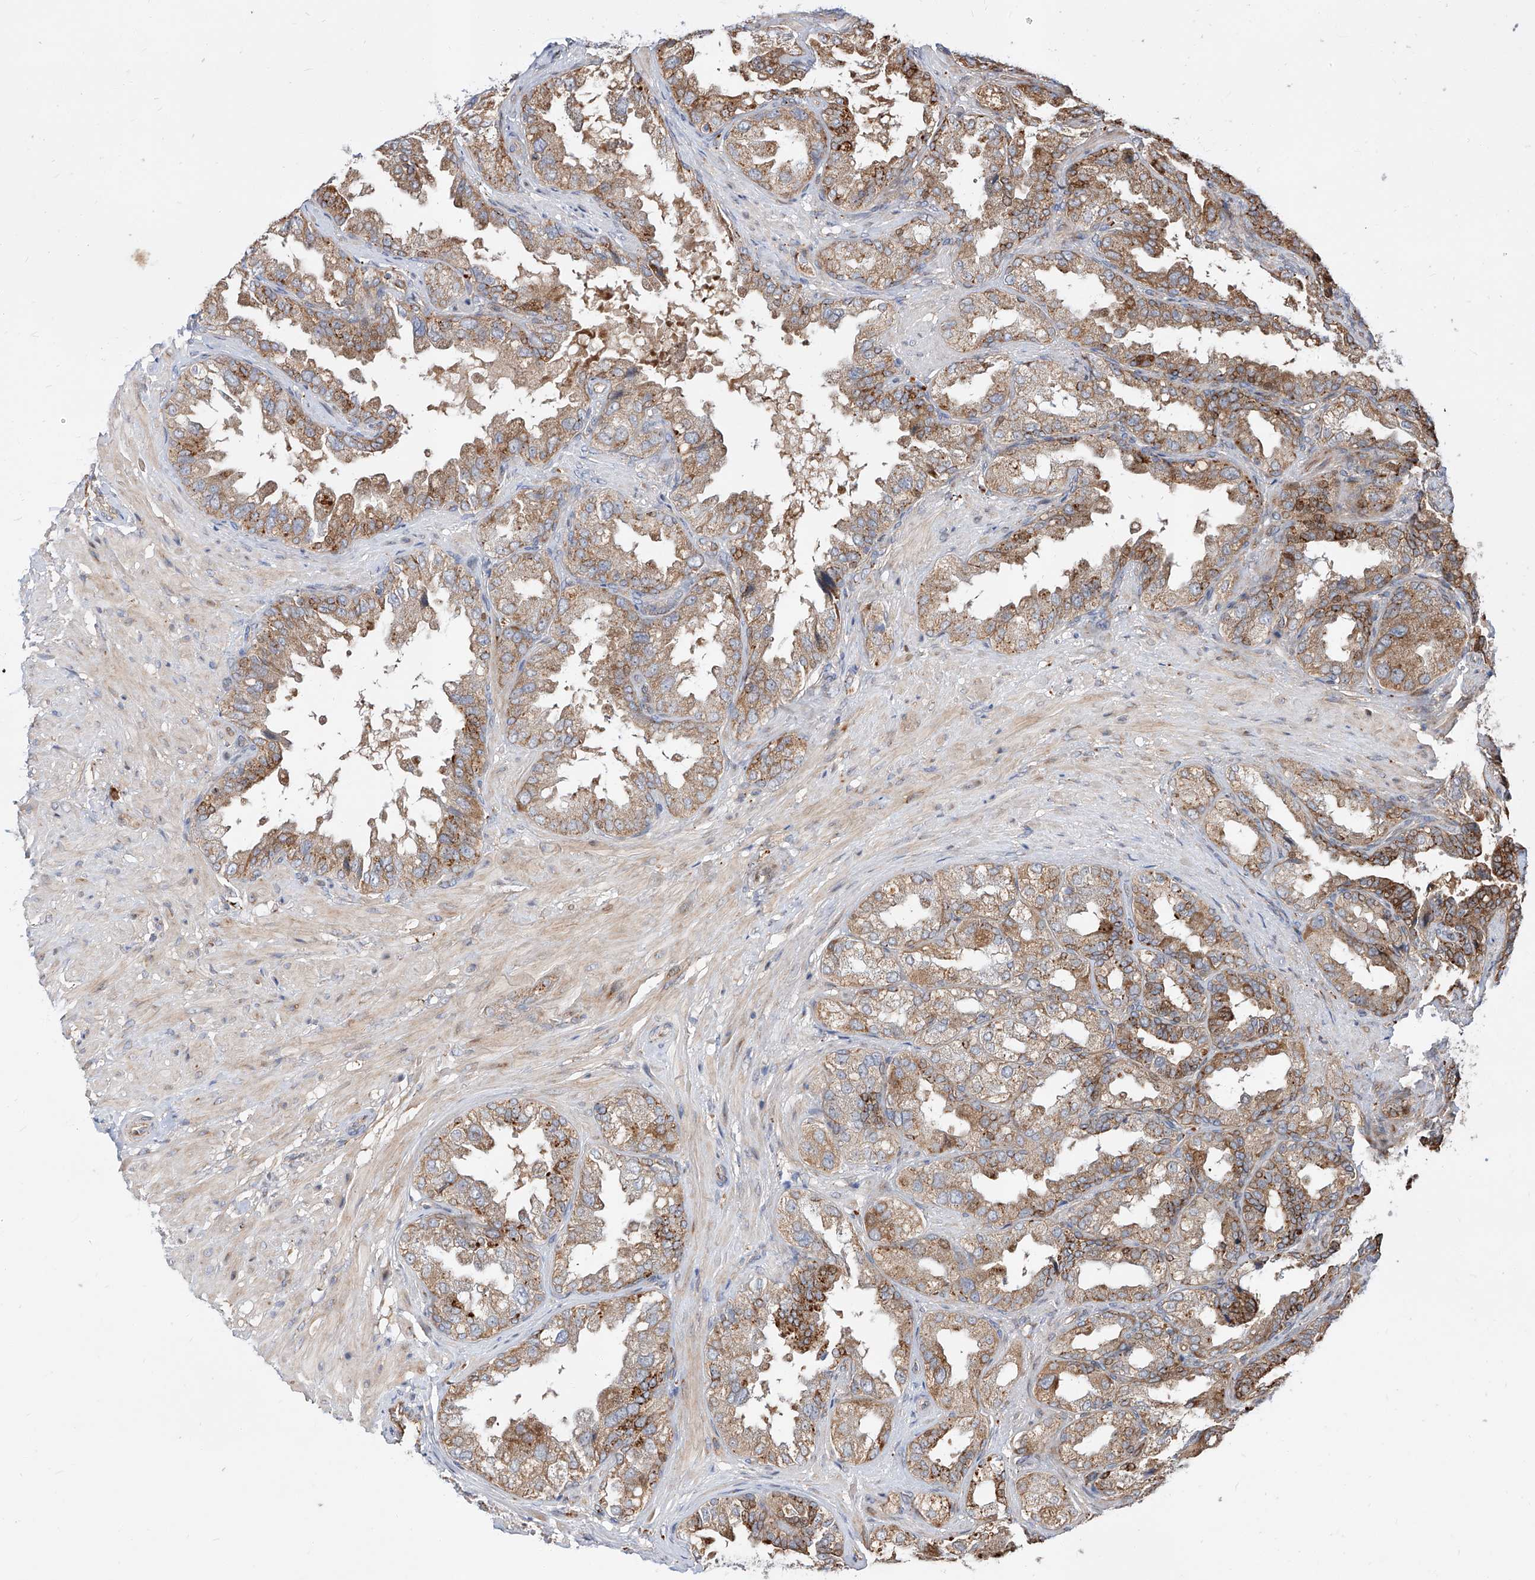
{"staining": {"intensity": "moderate", "quantity": ">75%", "location": "cytoplasmic/membranous"}, "tissue": "seminal vesicle", "cell_type": "Glandular cells", "image_type": "normal", "snomed": [{"axis": "morphology", "description": "Normal tissue, NOS"}, {"axis": "topography", "description": "Seminal veicle"}, {"axis": "topography", "description": "Peripheral nerve tissue"}], "caption": "Immunohistochemical staining of normal seminal vesicle reveals medium levels of moderate cytoplasmic/membranous positivity in approximately >75% of glandular cells. The protein is shown in brown color, while the nuclei are stained blue.", "gene": "DIRAS3", "patient": {"sex": "male", "age": 63}}